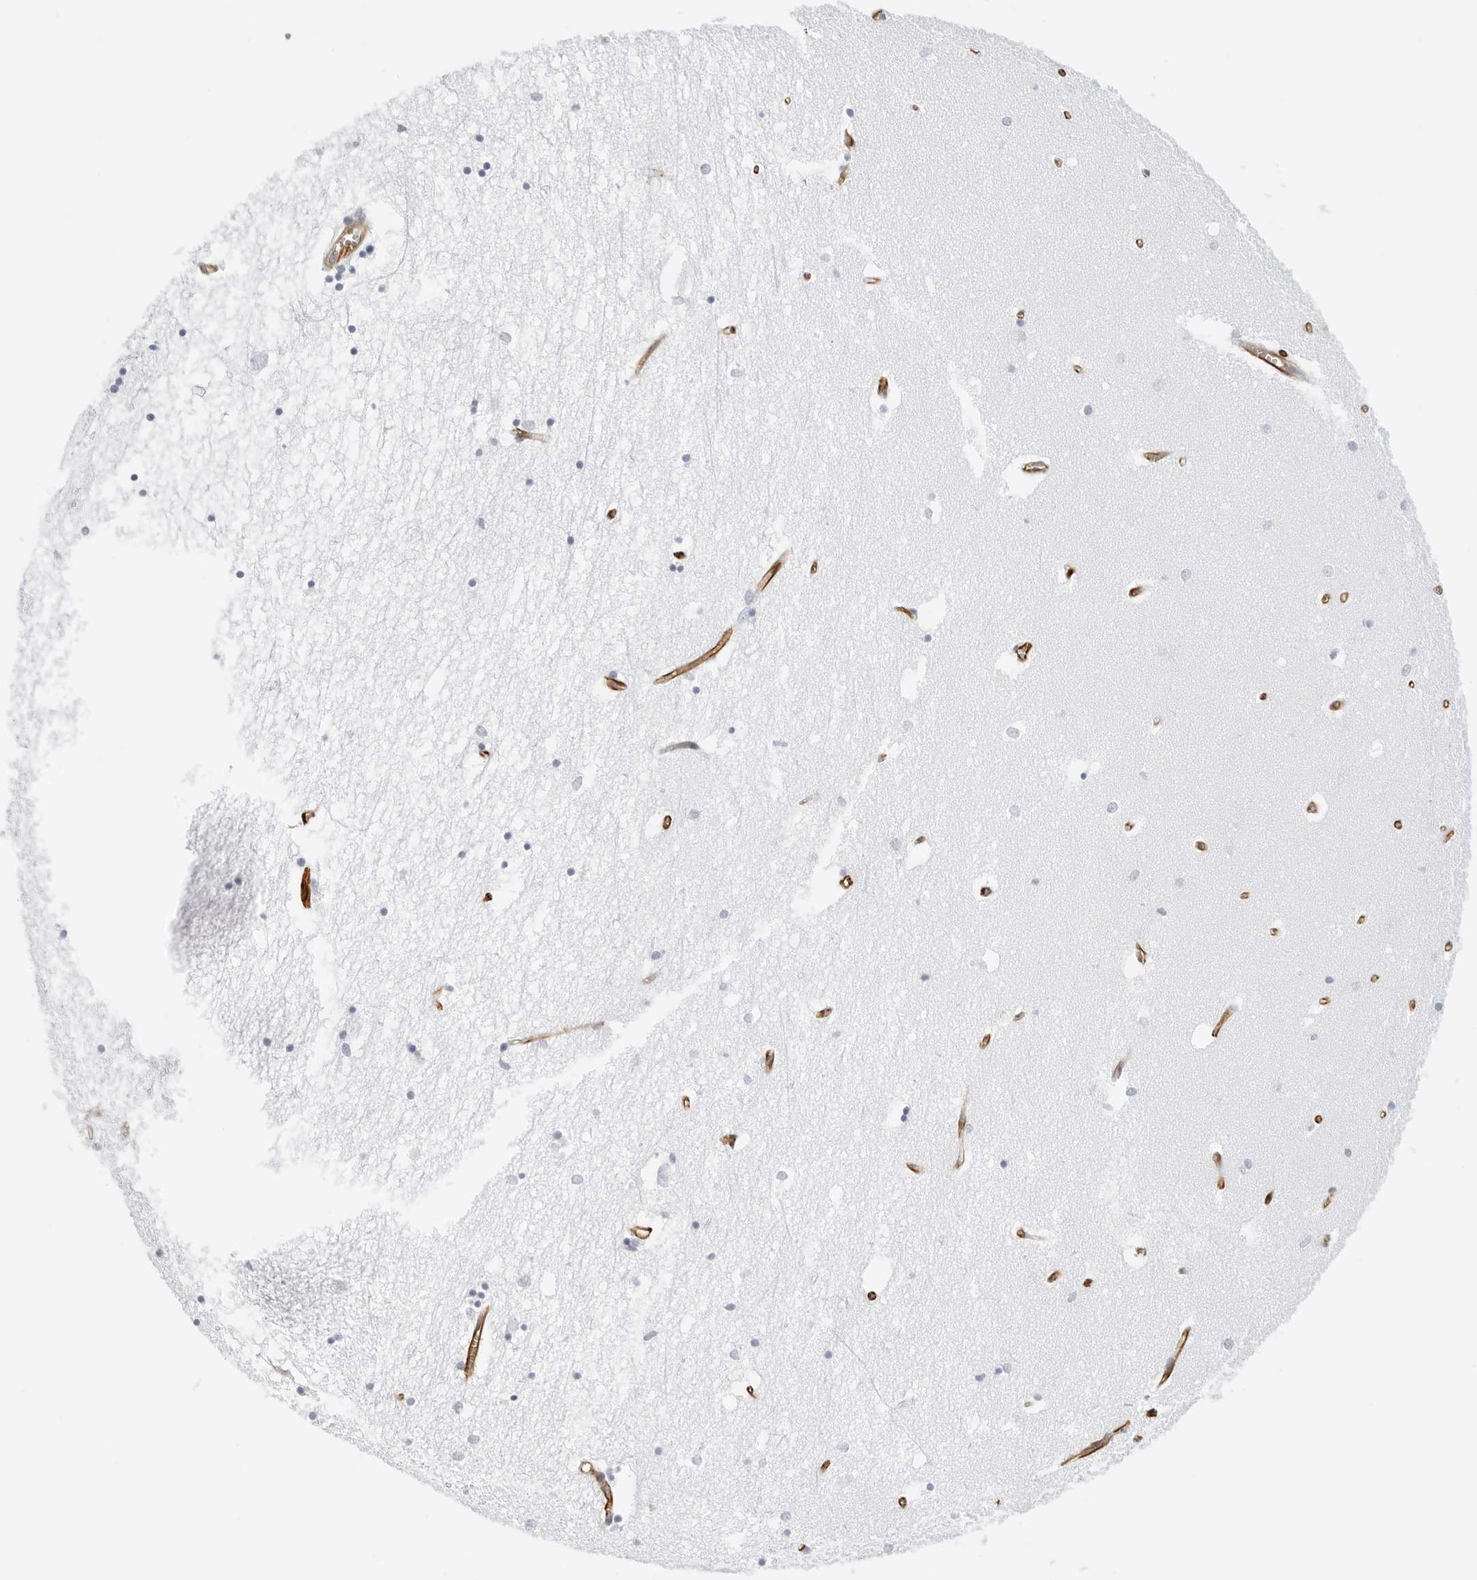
{"staining": {"intensity": "negative", "quantity": "none", "location": "none"}, "tissue": "hippocampus", "cell_type": "Glial cells", "image_type": "normal", "snomed": [{"axis": "morphology", "description": "Normal tissue, NOS"}, {"axis": "topography", "description": "Hippocampus"}], "caption": "The immunohistochemistry micrograph has no significant positivity in glial cells of hippocampus.", "gene": "NES", "patient": {"sex": "male", "age": 70}}